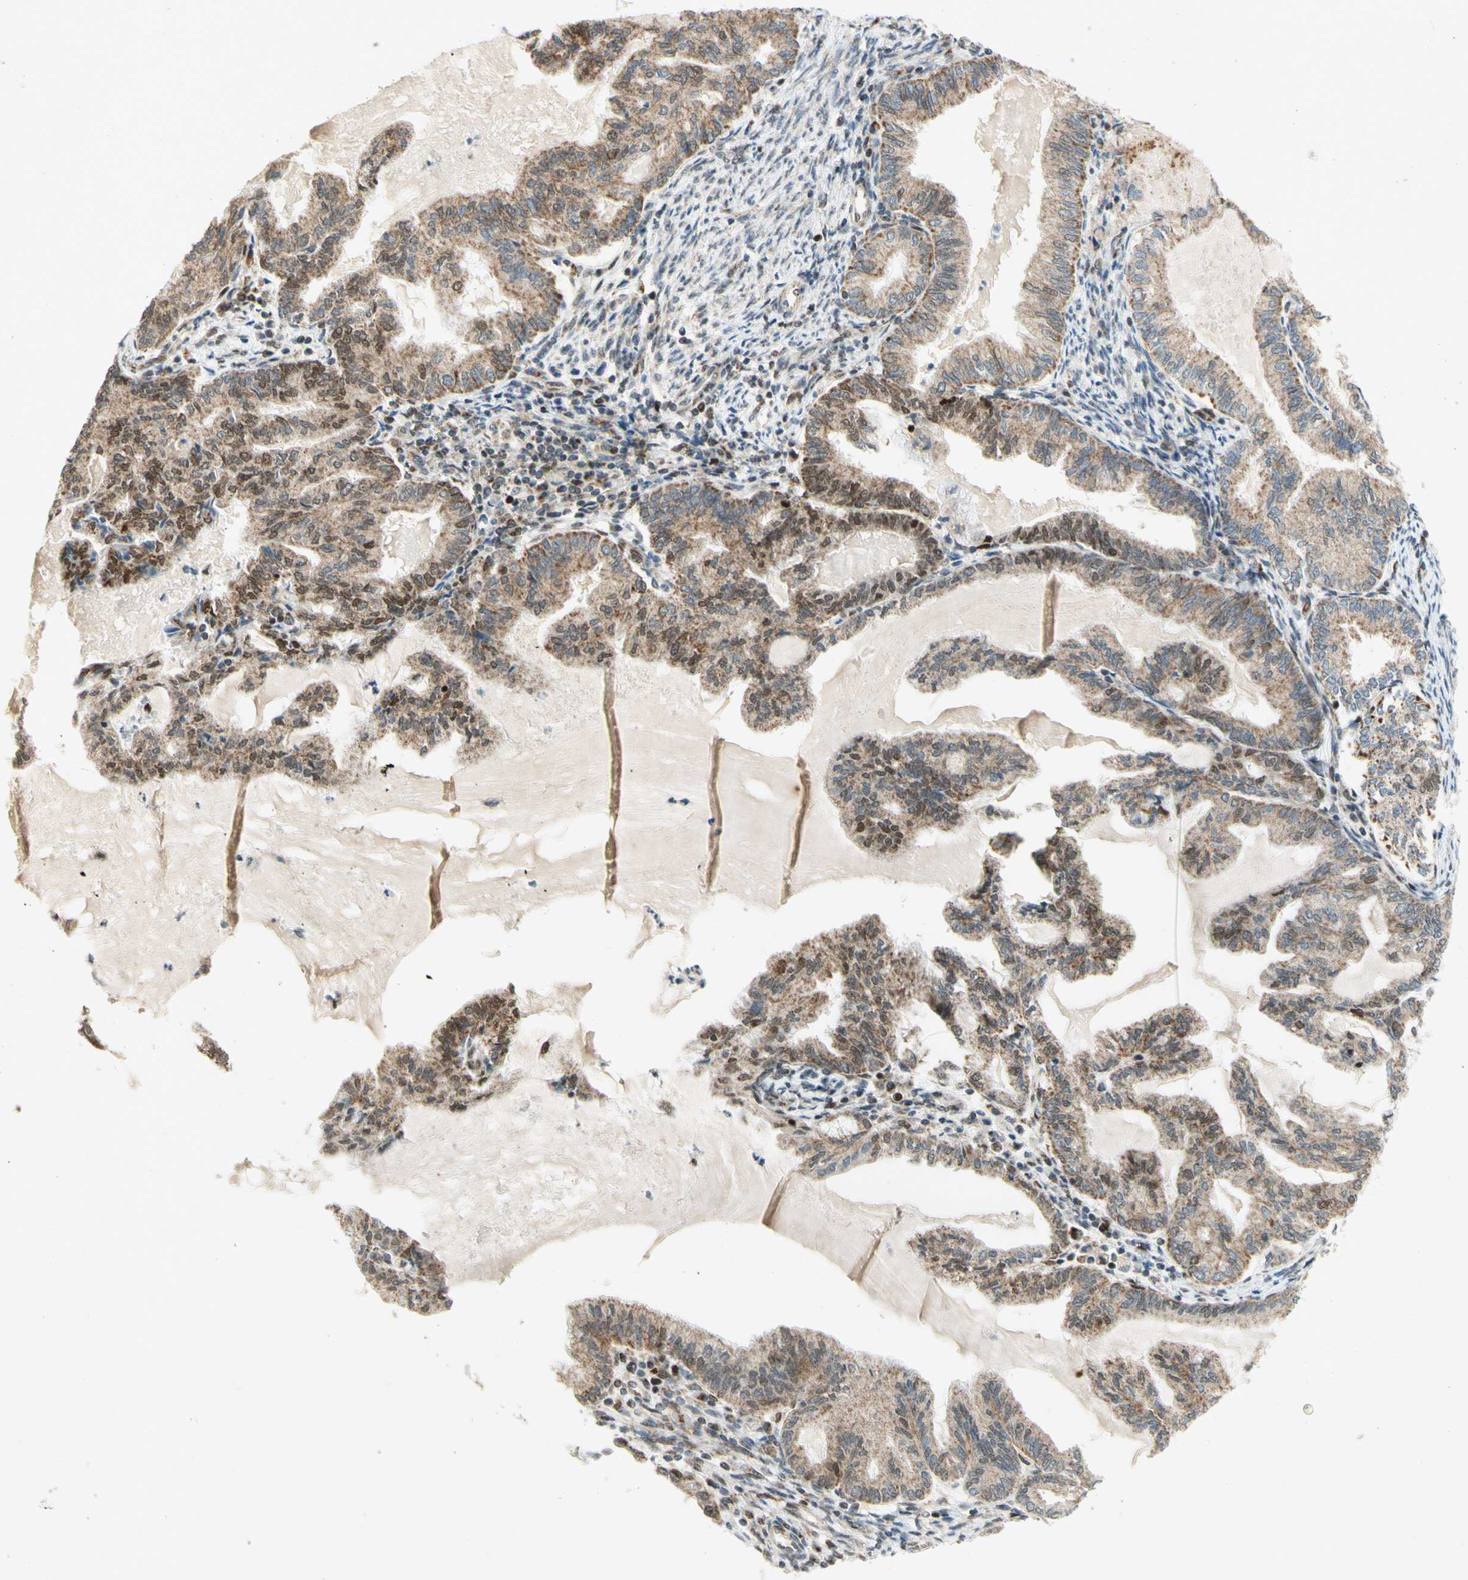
{"staining": {"intensity": "weak", "quantity": ">75%", "location": "cytoplasmic/membranous"}, "tissue": "endometrial cancer", "cell_type": "Tumor cells", "image_type": "cancer", "snomed": [{"axis": "morphology", "description": "Adenocarcinoma, NOS"}, {"axis": "topography", "description": "Endometrium"}], "caption": "An image showing weak cytoplasmic/membranous expression in approximately >75% of tumor cells in endometrial adenocarcinoma, as visualized by brown immunohistochemical staining.", "gene": "DNMT3A", "patient": {"sex": "female", "age": 86}}